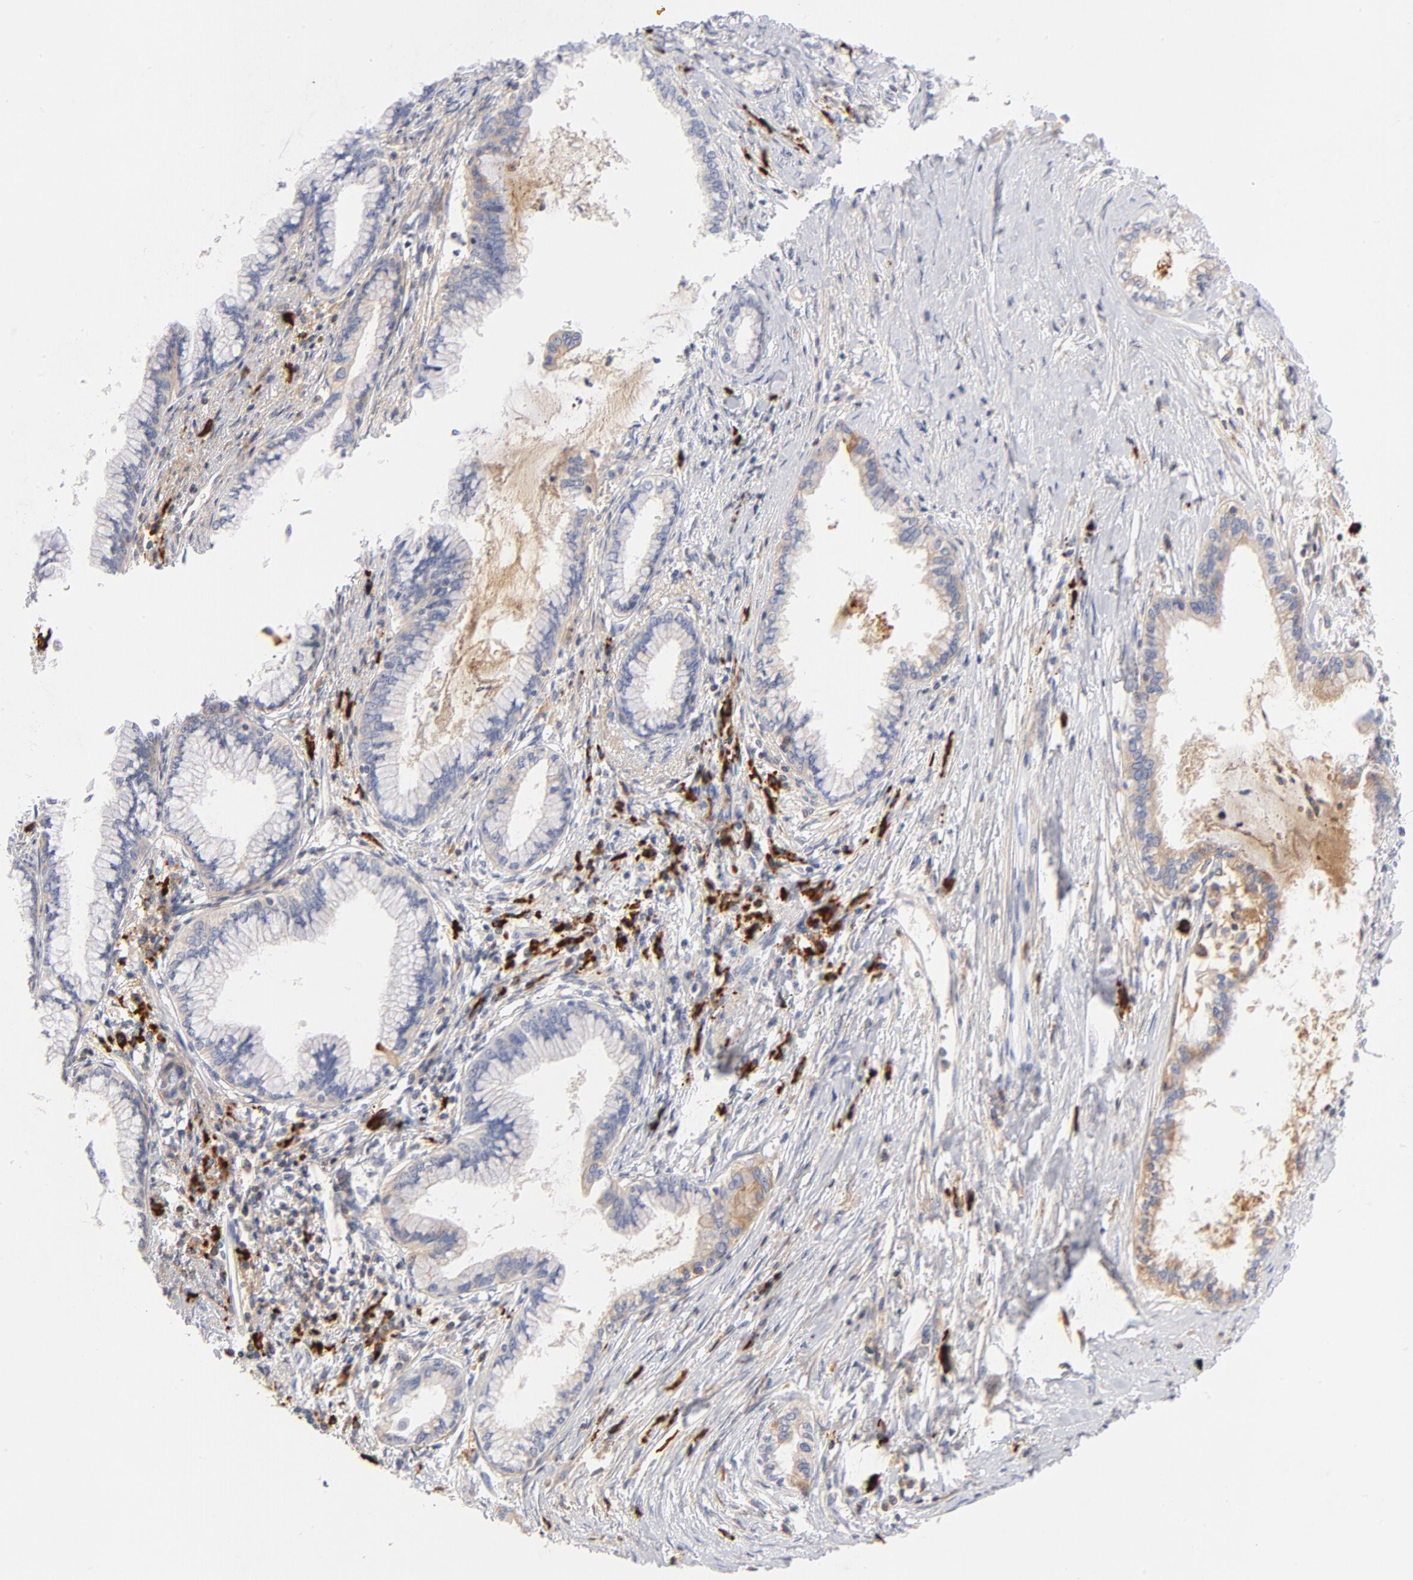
{"staining": {"intensity": "negative", "quantity": "none", "location": "none"}, "tissue": "pancreatic cancer", "cell_type": "Tumor cells", "image_type": "cancer", "snomed": [{"axis": "morphology", "description": "Adenocarcinoma, NOS"}, {"axis": "topography", "description": "Pancreas"}], "caption": "DAB immunohistochemical staining of adenocarcinoma (pancreatic) demonstrates no significant expression in tumor cells.", "gene": "PLAT", "patient": {"sex": "female", "age": 64}}